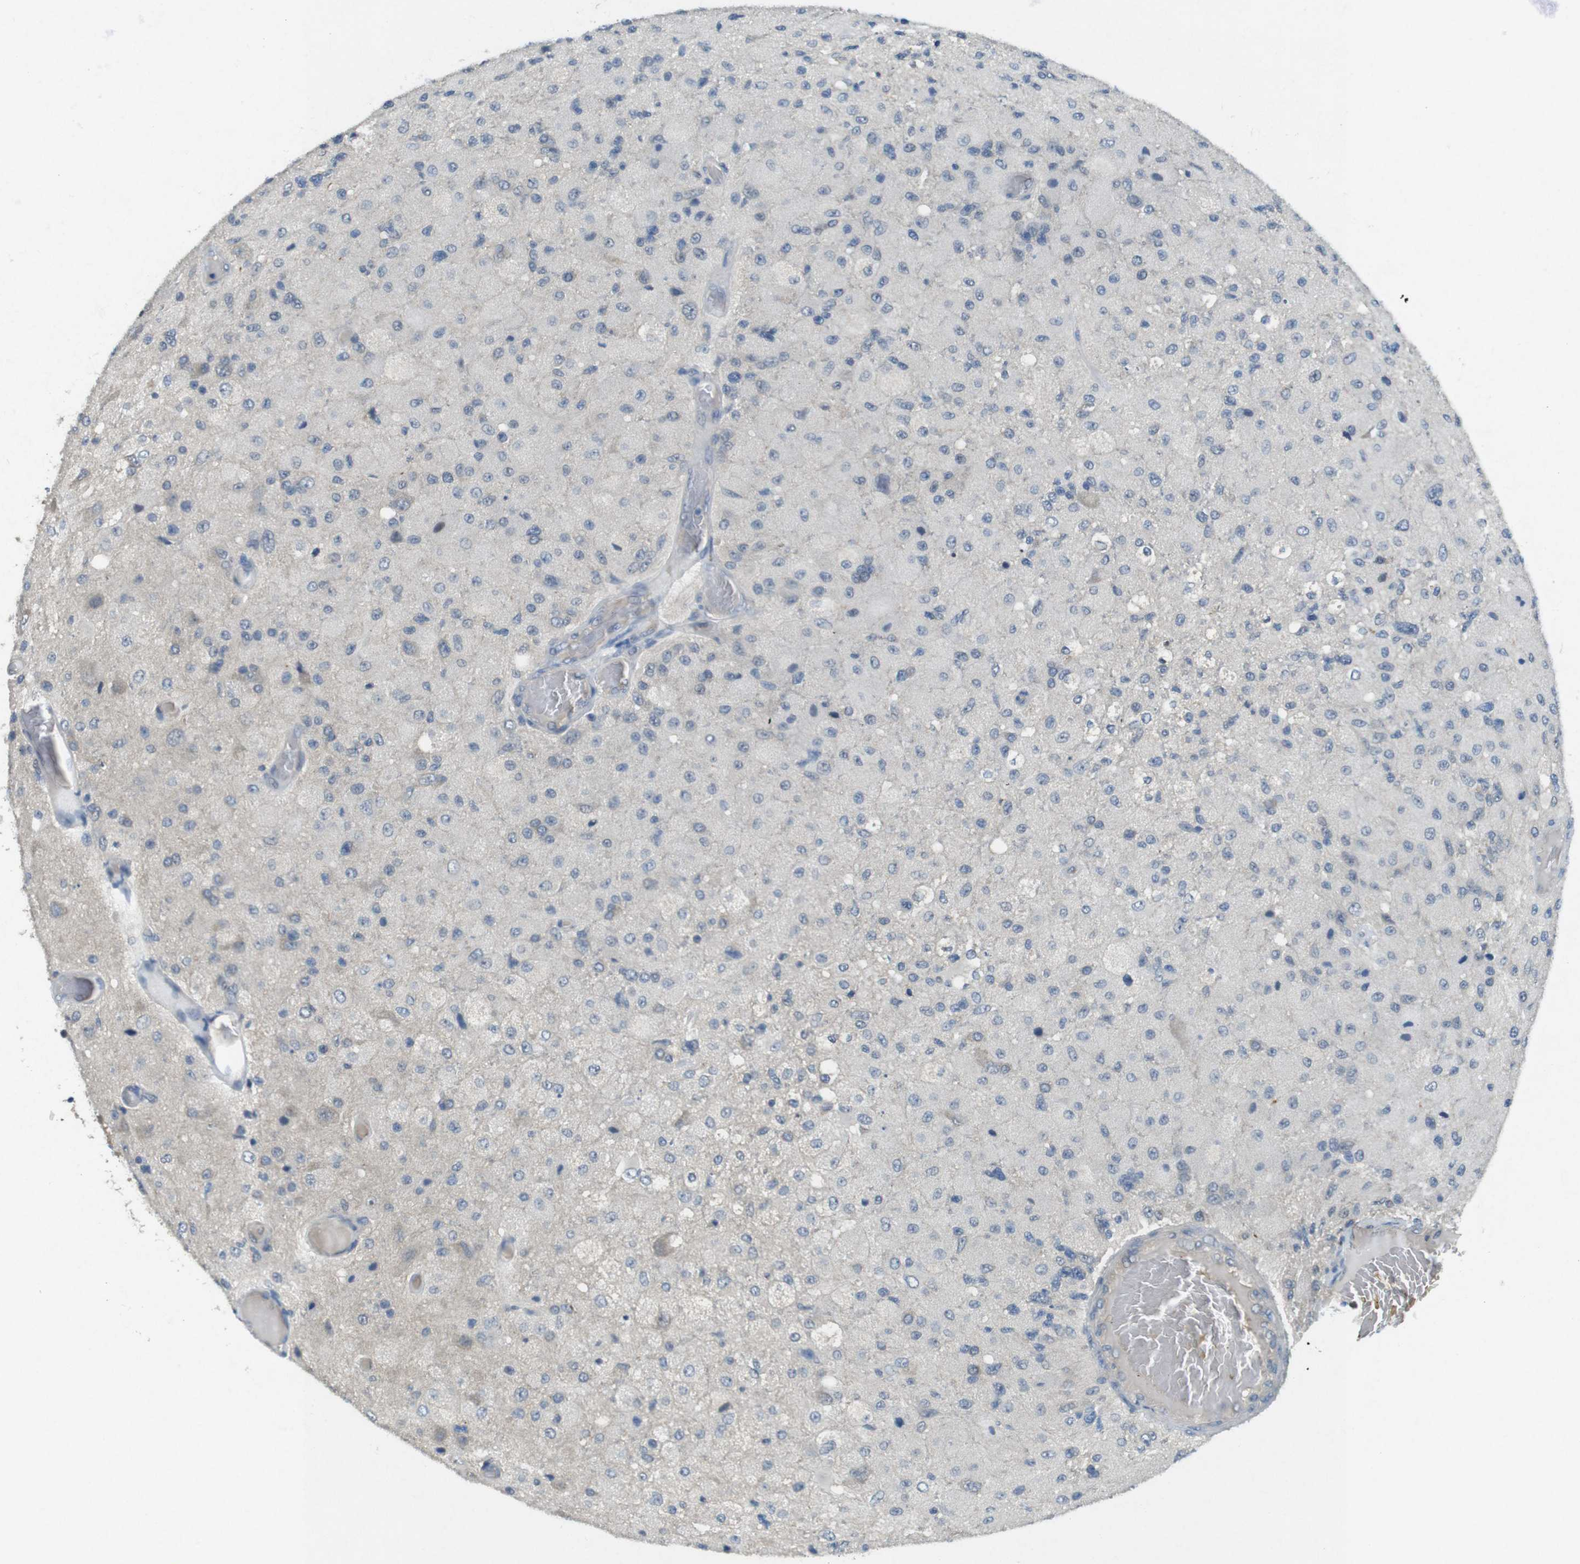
{"staining": {"intensity": "negative", "quantity": "none", "location": "none"}, "tissue": "glioma", "cell_type": "Tumor cells", "image_type": "cancer", "snomed": [{"axis": "morphology", "description": "Normal tissue, NOS"}, {"axis": "morphology", "description": "Glioma, malignant, High grade"}, {"axis": "topography", "description": "Cerebral cortex"}], "caption": "Human malignant glioma (high-grade) stained for a protein using IHC shows no positivity in tumor cells.", "gene": "SUGT1", "patient": {"sex": "male", "age": 77}}